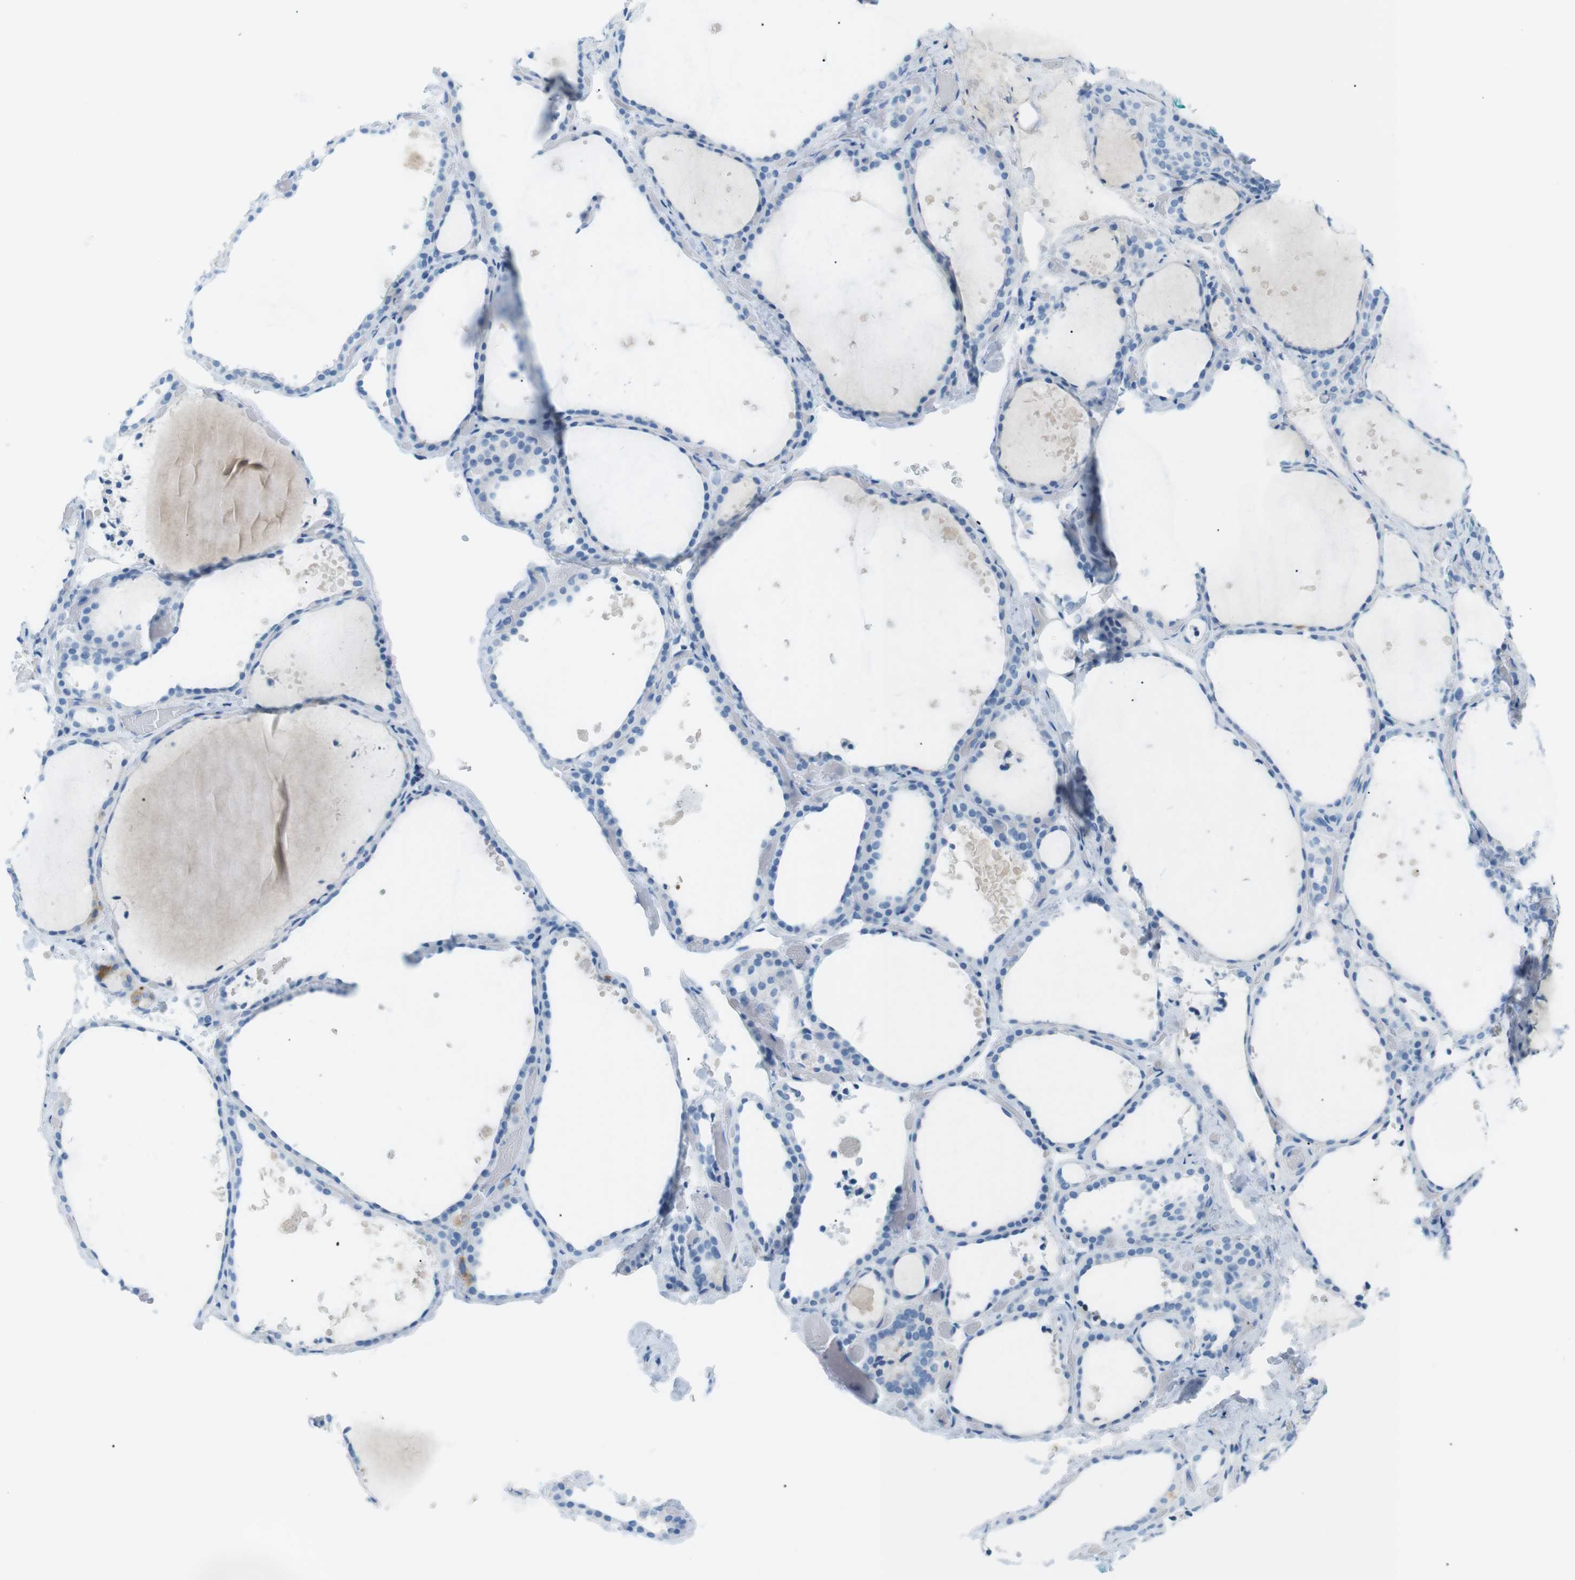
{"staining": {"intensity": "negative", "quantity": "none", "location": "none"}, "tissue": "thyroid gland", "cell_type": "Glandular cells", "image_type": "normal", "snomed": [{"axis": "morphology", "description": "Normal tissue, NOS"}, {"axis": "topography", "description": "Thyroid gland"}], "caption": "This photomicrograph is of unremarkable thyroid gland stained with IHC to label a protein in brown with the nuclei are counter-stained blue. There is no staining in glandular cells. Nuclei are stained in blue.", "gene": "AZGP1", "patient": {"sex": "female", "age": 44}}